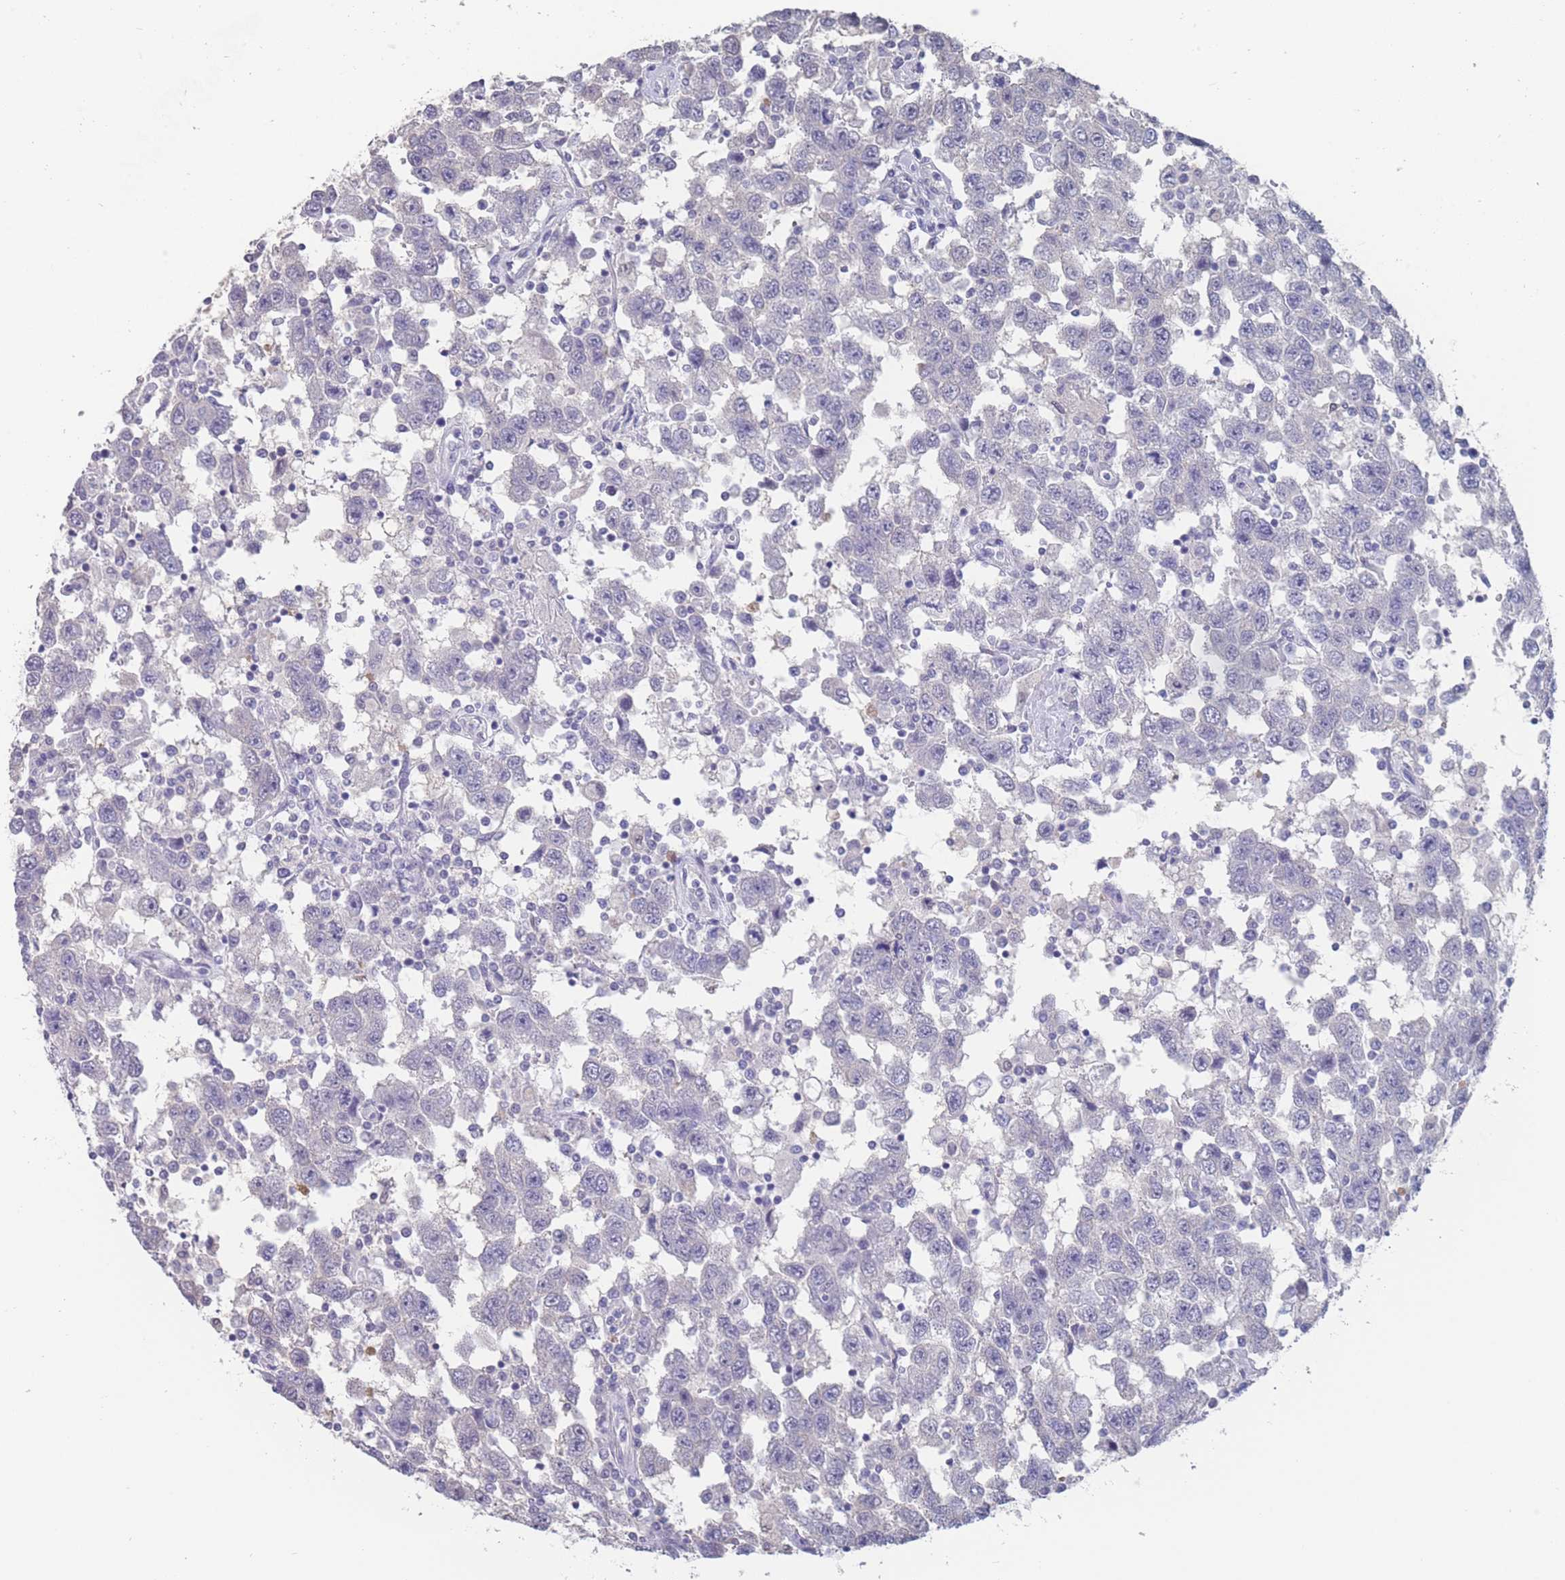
{"staining": {"intensity": "negative", "quantity": "none", "location": "none"}, "tissue": "testis cancer", "cell_type": "Tumor cells", "image_type": "cancer", "snomed": [{"axis": "morphology", "description": "Seminoma, NOS"}, {"axis": "topography", "description": "Testis"}], "caption": "High magnification brightfield microscopy of testis cancer (seminoma) stained with DAB (brown) and counterstained with hematoxylin (blue): tumor cells show no significant staining. The staining is performed using DAB brown chromogen with nuclei counter-stained in using hematoxylin.", "gene": "CYP51A1", "patient": {"sex": "male", "age": 41}}